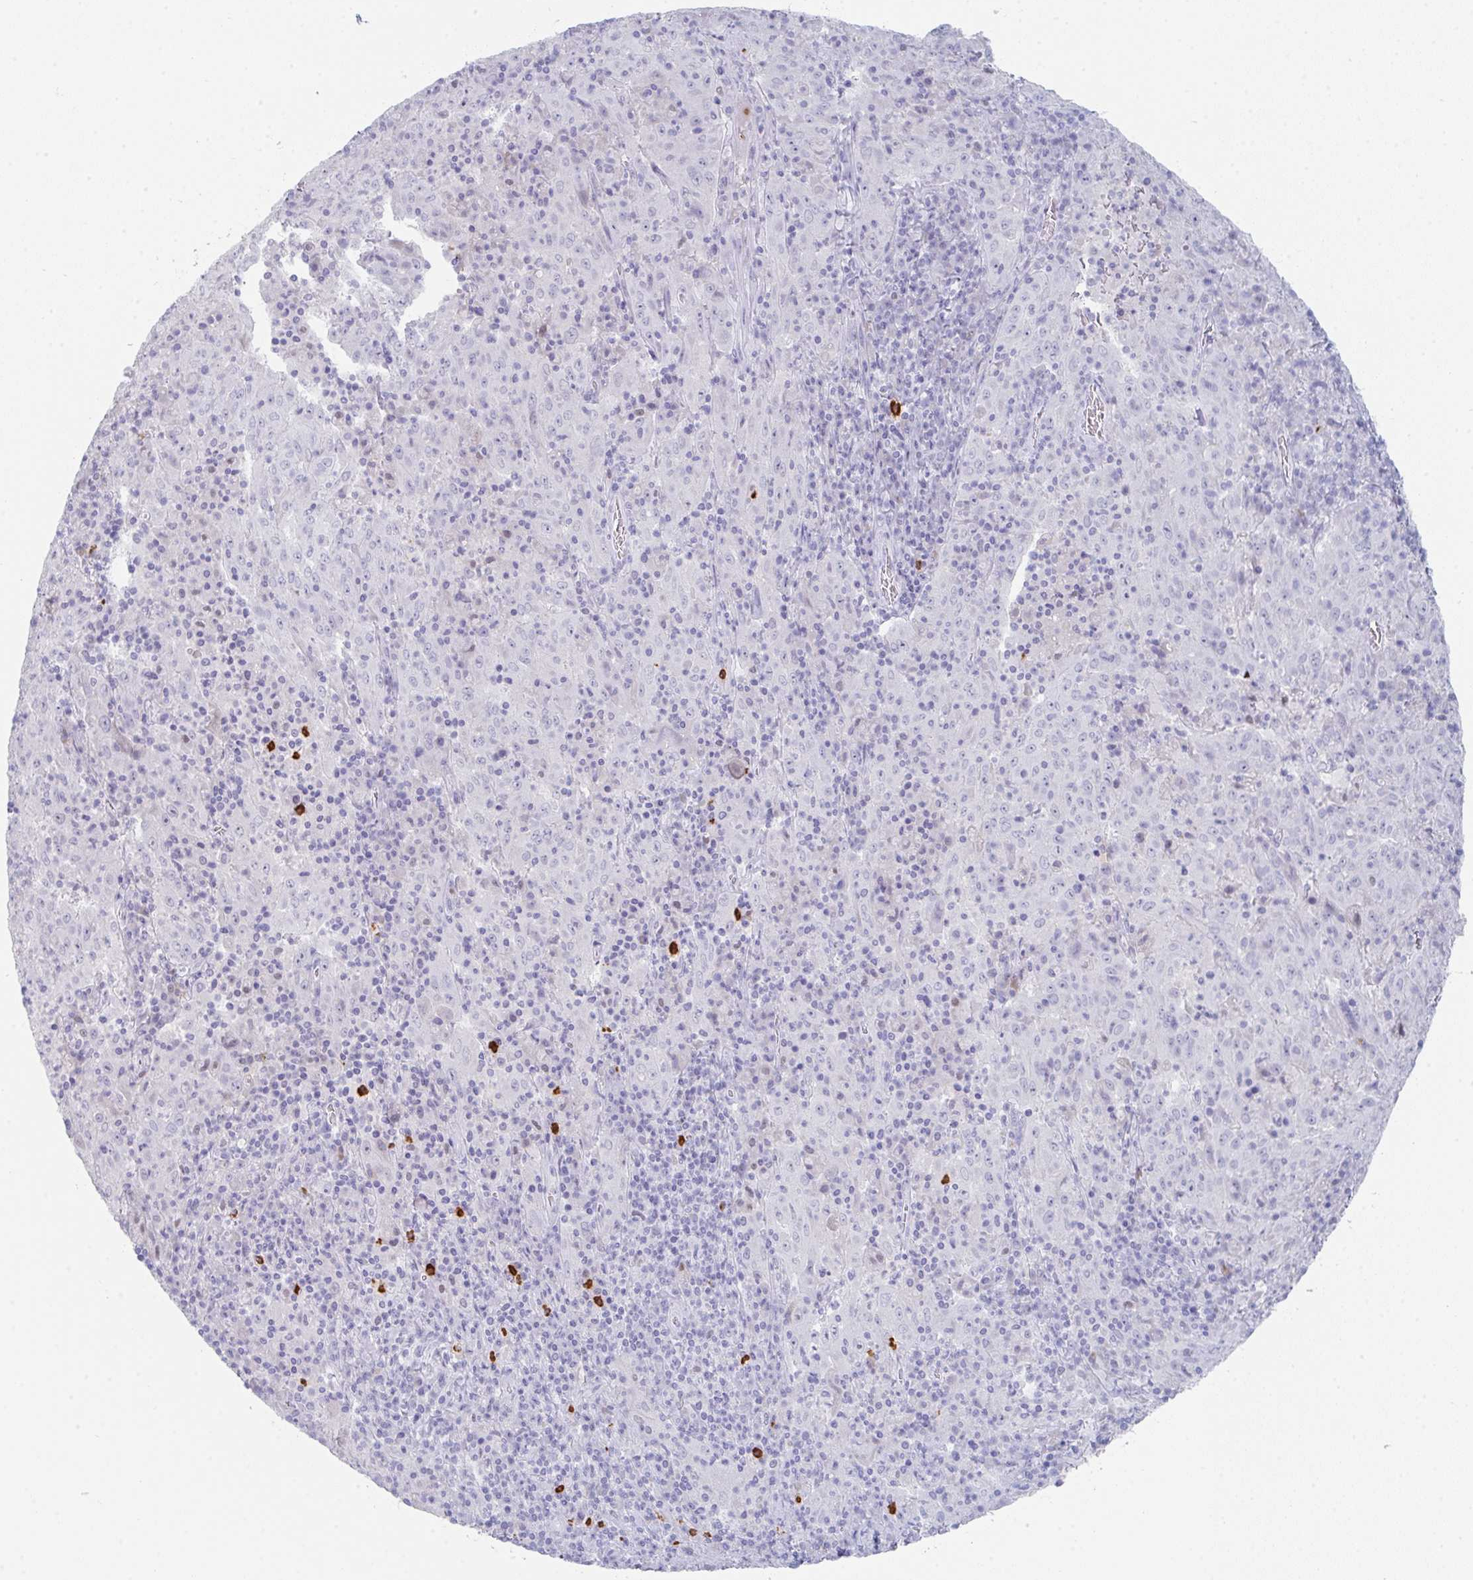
{"staining": {"intensity": "negative", "quantity": "none", "location": "none"}, "tissue": "pancreatic cancer", "cell_type": "Tumor cells", "image_type": "cancer", "snomed": [{"axis": "morphology", "description": "Adenocarcinoma, NOS"}, {"axis": "topography", "description": "Pancreas"}], "caption": "Protein analysis of pancreatic cancer shows no significant staining in tumor cells.", "gene": "RUBCN", "patient": {"sex": "male", "age": 63}}